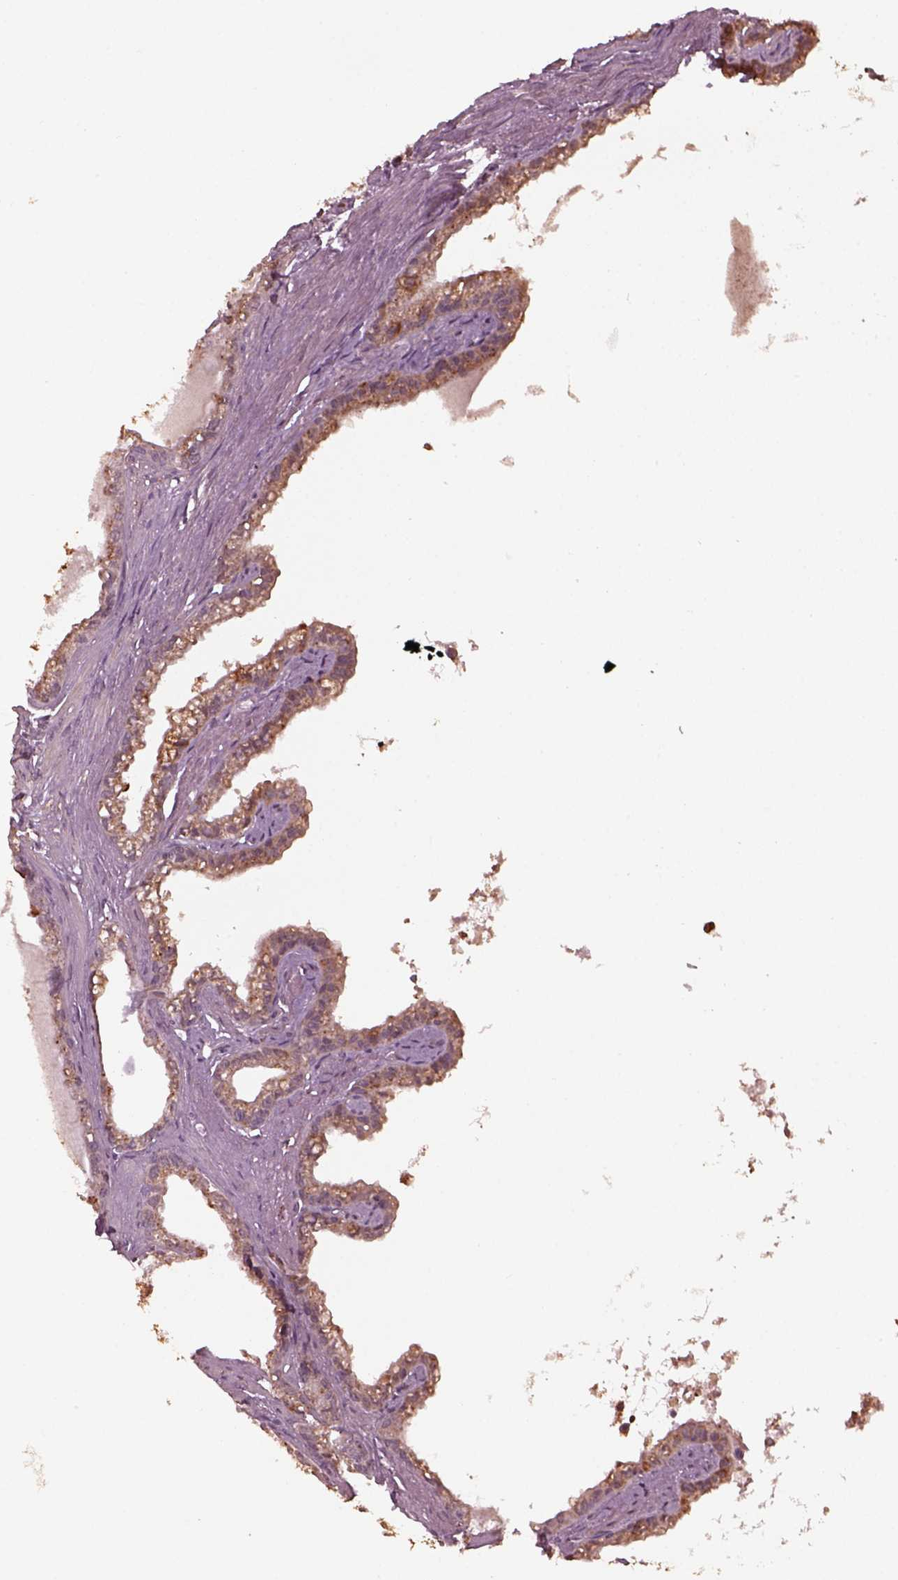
{"staining": {"intensity": "moderate", "quantity": ">75%", "location": "cytoplasmic/membranous"}, "tissue": "seminal vesicle", "cell_type": "Glandular cells", "image_type": "normal", "snomed": [{"axis": "morphology", "description": "Normal tissue, NOS"}, {"axis": "morphology", "description": "Urothelial carcinoma, NOS"}, {"axis": "topography", "description": "Urinary bladder"}, {"axis": "topography", "description": "Seminal veicle"}], "caption": "This photomicrograph reveals immunohistochemistry (IHC) staining of unremarkable human seminal vesicle, with medium moderate cytoplasmic/membranous staining in approximately >75% of glandular cells.", "gene": "RUFY3", "patient": {"sex": "male", "age": 76}}